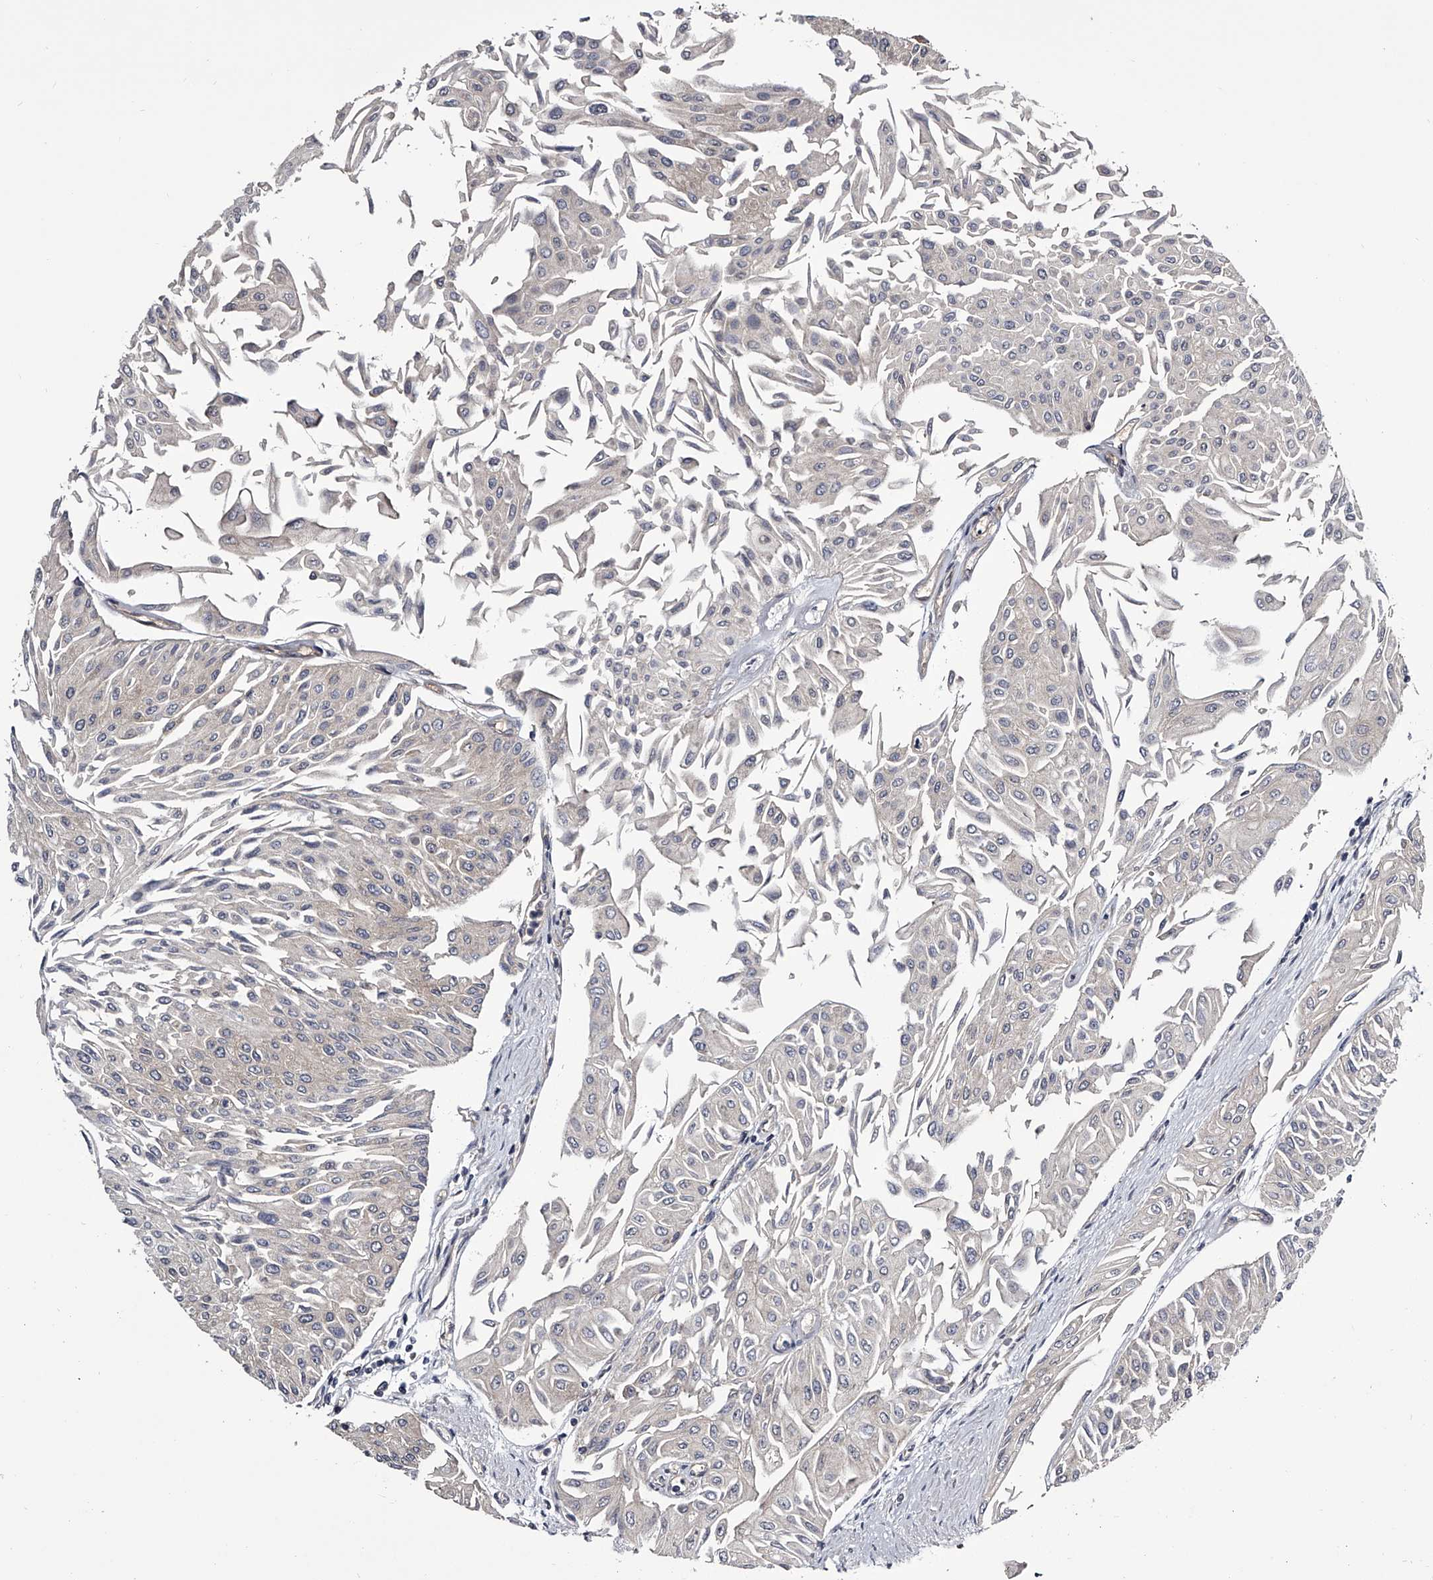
{"staining": {"intensity": "negative", "quantity": "none", "location": "none"}, "tissue": "urothelial cancer", "cell_type": "Tumor cells", "image_type": "cancer", "snomed": [{"axis": "morphology", "description": "Urothelial carcinoma, Low grade"}, {"axis": "topography", "description": "Urinary bladder"}], "caption": "IHC micrograph of neoplastic tissue: urothelial cancer stained with DAB (3,3'-diaminobenzidine) exhibits no significant protein staining in tumor cells.", "gene": "GAPVD1", "patient": {"sex": "male", "age": 67}}